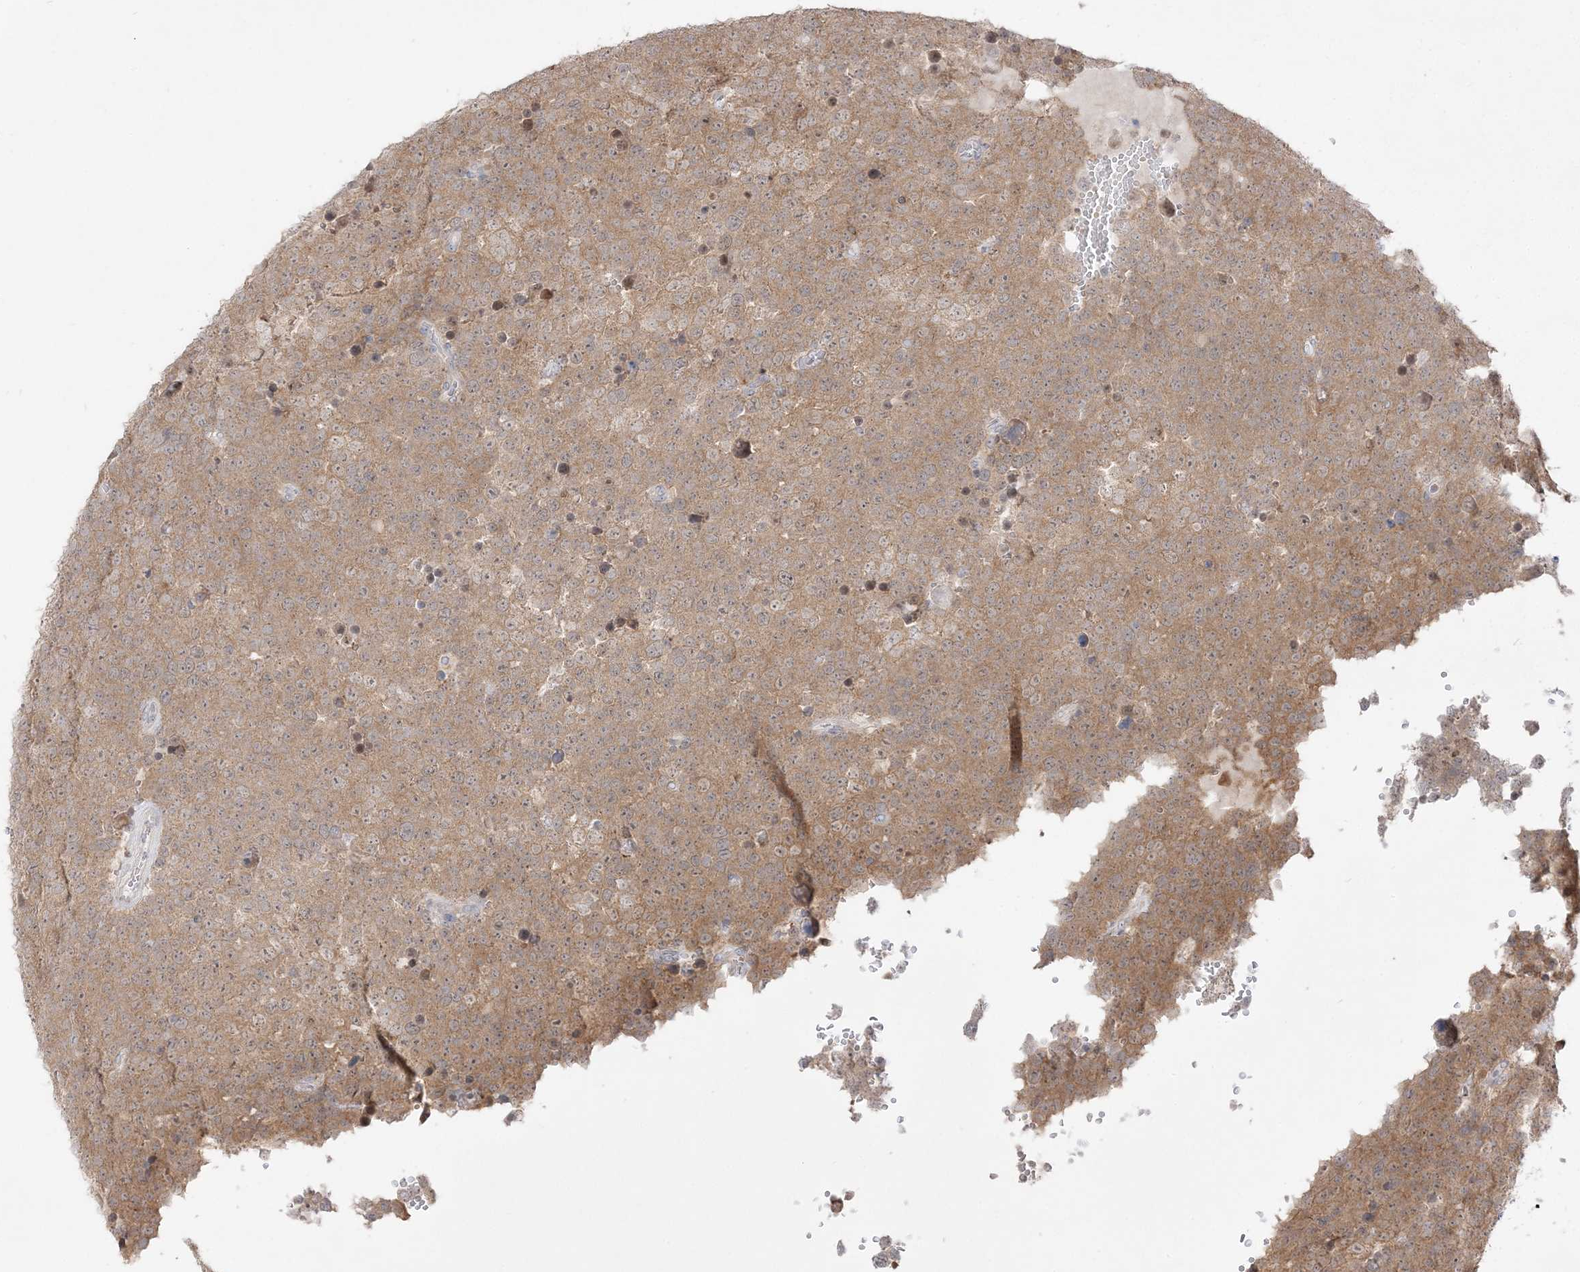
{"staining": {"intensity": "moderate", "quantity": ">75%", "location": "cytoplasmic/membranous"}, "tissue": "testis cancer", "cell_type": "Tumor cells", "image_type": "cancer", "snomed": [{"axis": "morphology", "description": "Seminoma, NOS"}, {"axis": "topography", "description": "Testis"}], "caption": "Seminoma (testis) stained for a protein exhibits moderate cytoplasmic/membranous positivity in tumor cells.", "gene": "CLNK", "patient": {"sex": "male", "age": 71}}